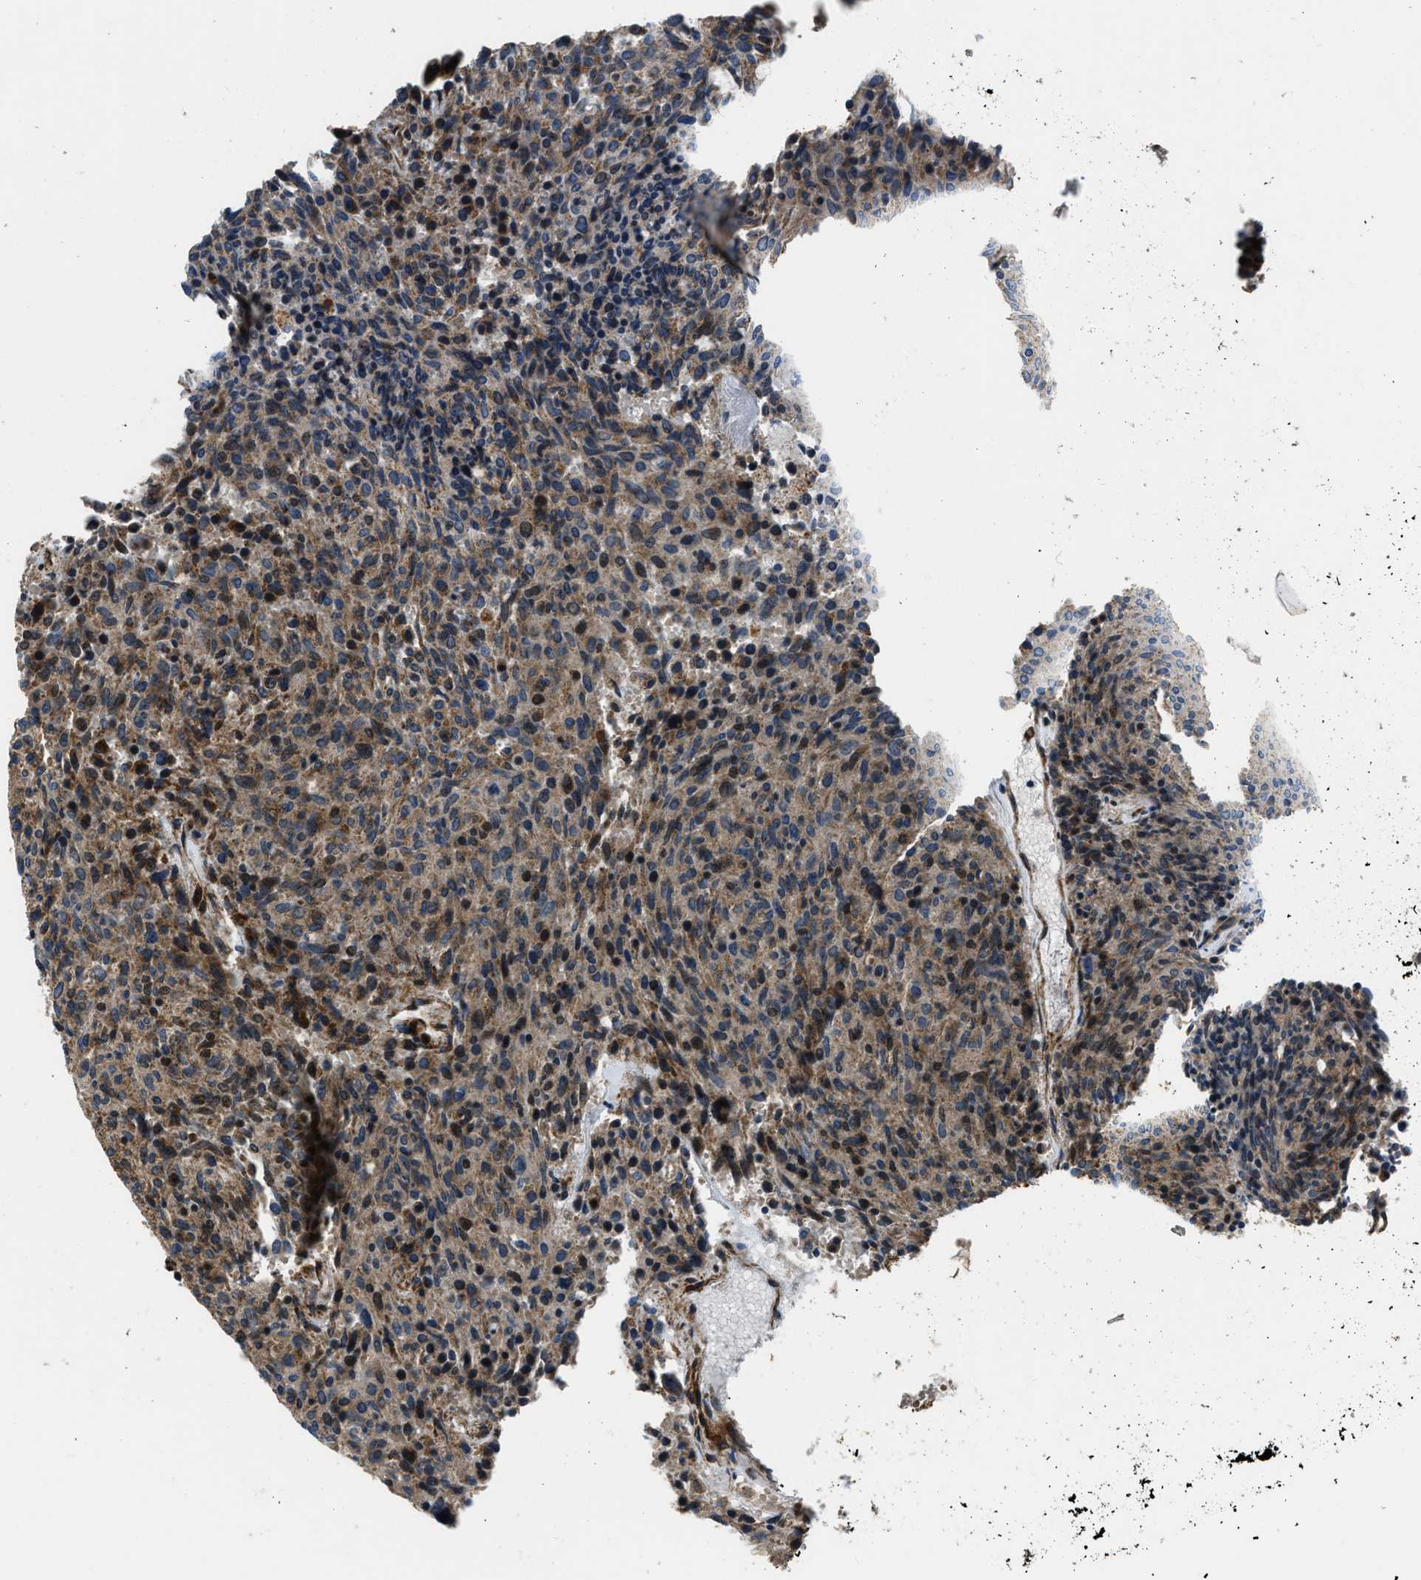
{"staining": {"intensity": "strong", "quantity": ">75%", "location": "cytoplasmic/membranous"}, "tissue": "carcinoid", "cell_type": "Tumor cells", "image_type": "cancer", "snomed": [{"axis": "morphology", "description": "Carcinoid, malignant, NOS"}, {"axis": "topography", "description": "Pancreas"}], "caption": "DAB (3,3'-diaminobenzidine) immunohistochemical staining of malignant carcinoid reveals strong cytoplasmic/membranous protein expression in about >75% of tumor cells. (DAB = brown stain, brightfield microscopy at high magnification).", "gene": "GSDME", "patient": {"sex": "female", "age": 54}}